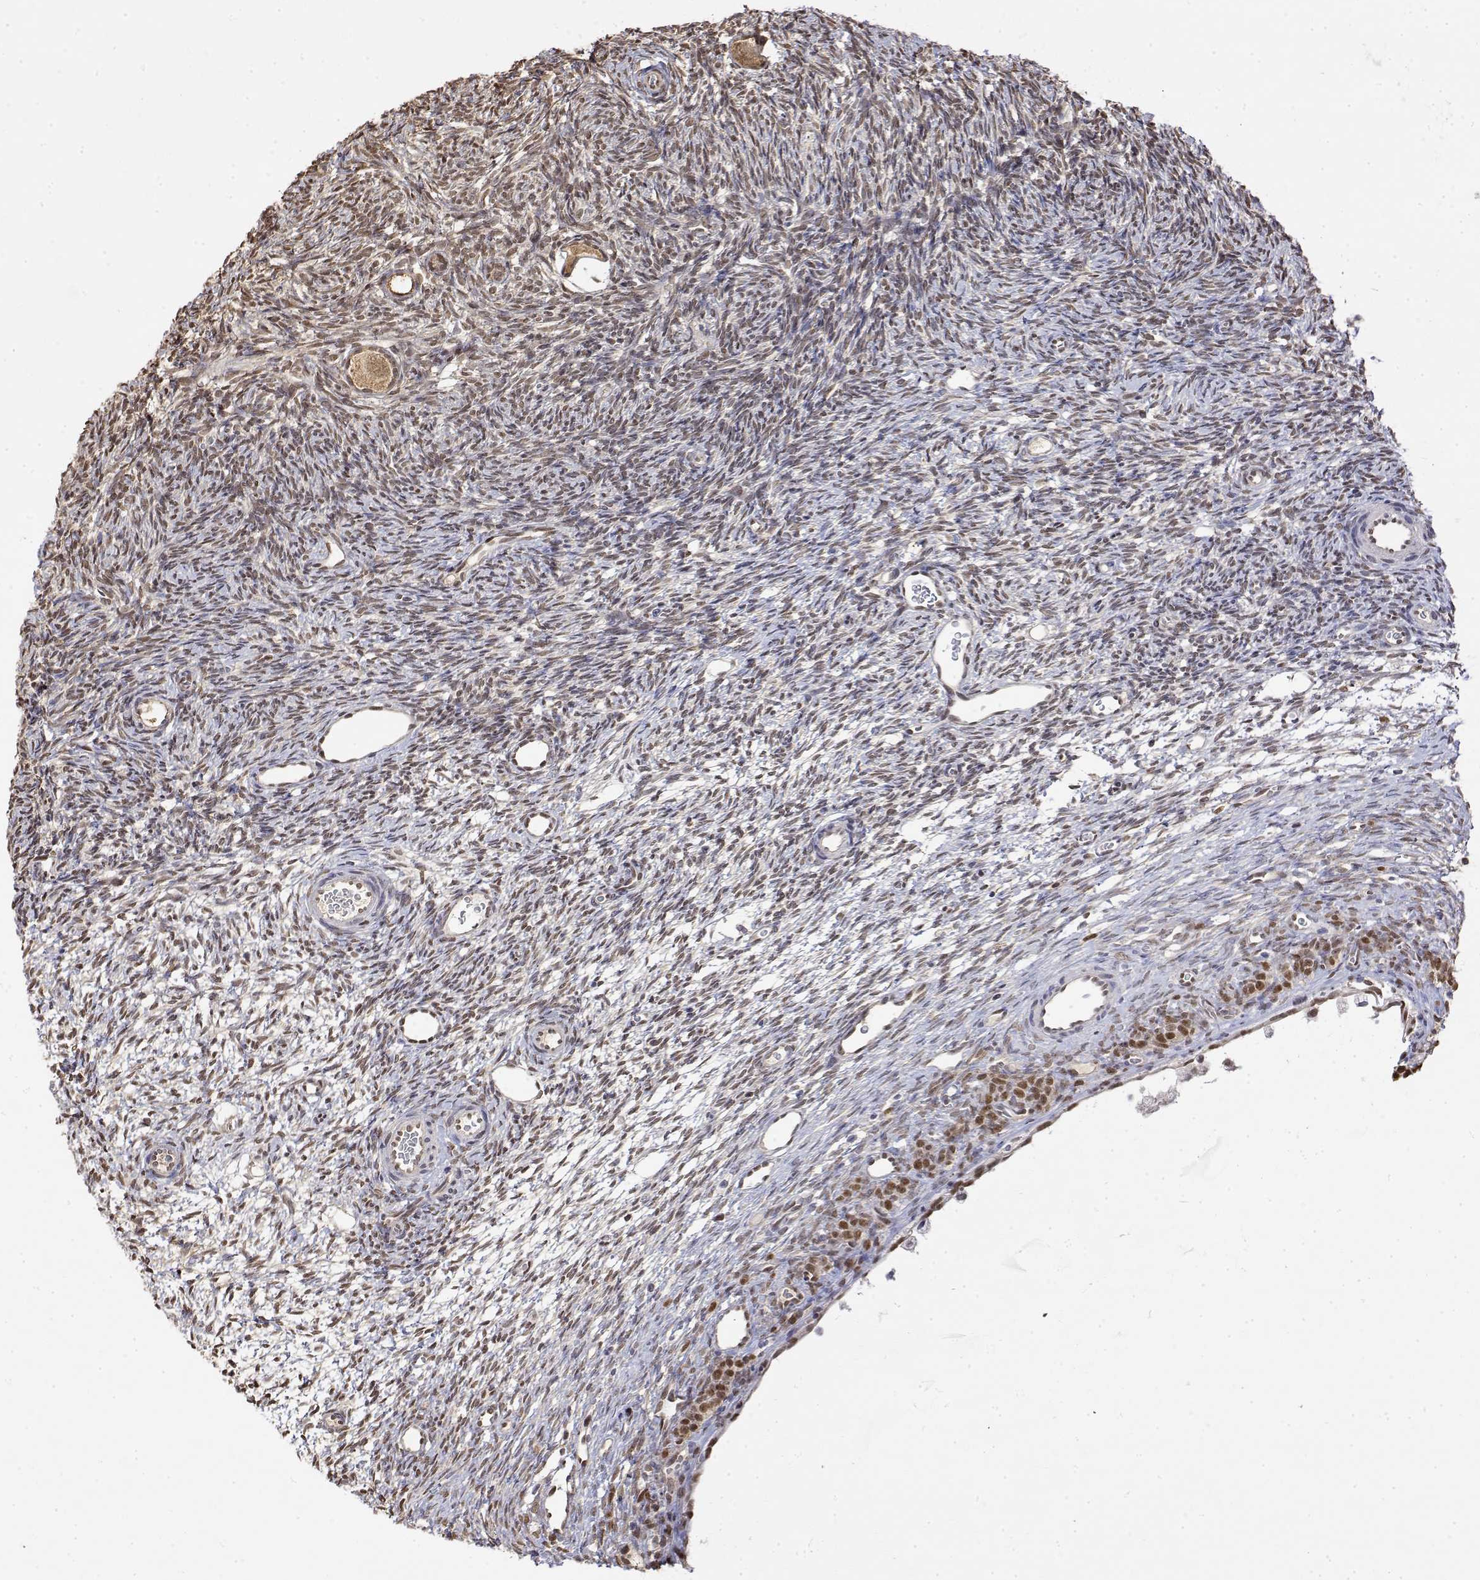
{"staining": {"intensity": "moderate", "quantity": ">75%", "location": "nuclear"}, "tissue": "ovary", "cell_type": "Follicle cells", "image_type": "normal", "snomed": [{"axis": "morphology", "description": "Normal tissue, NOS"}, {"axis": "topography", "description": "Ovary"}], "caption": "Follicle cells show medium levels of moderate nuclear positivity in about >75% of cells in benign ovary.", "gene": "TPI1", "patient": {"sex": "female", "age": 34}}